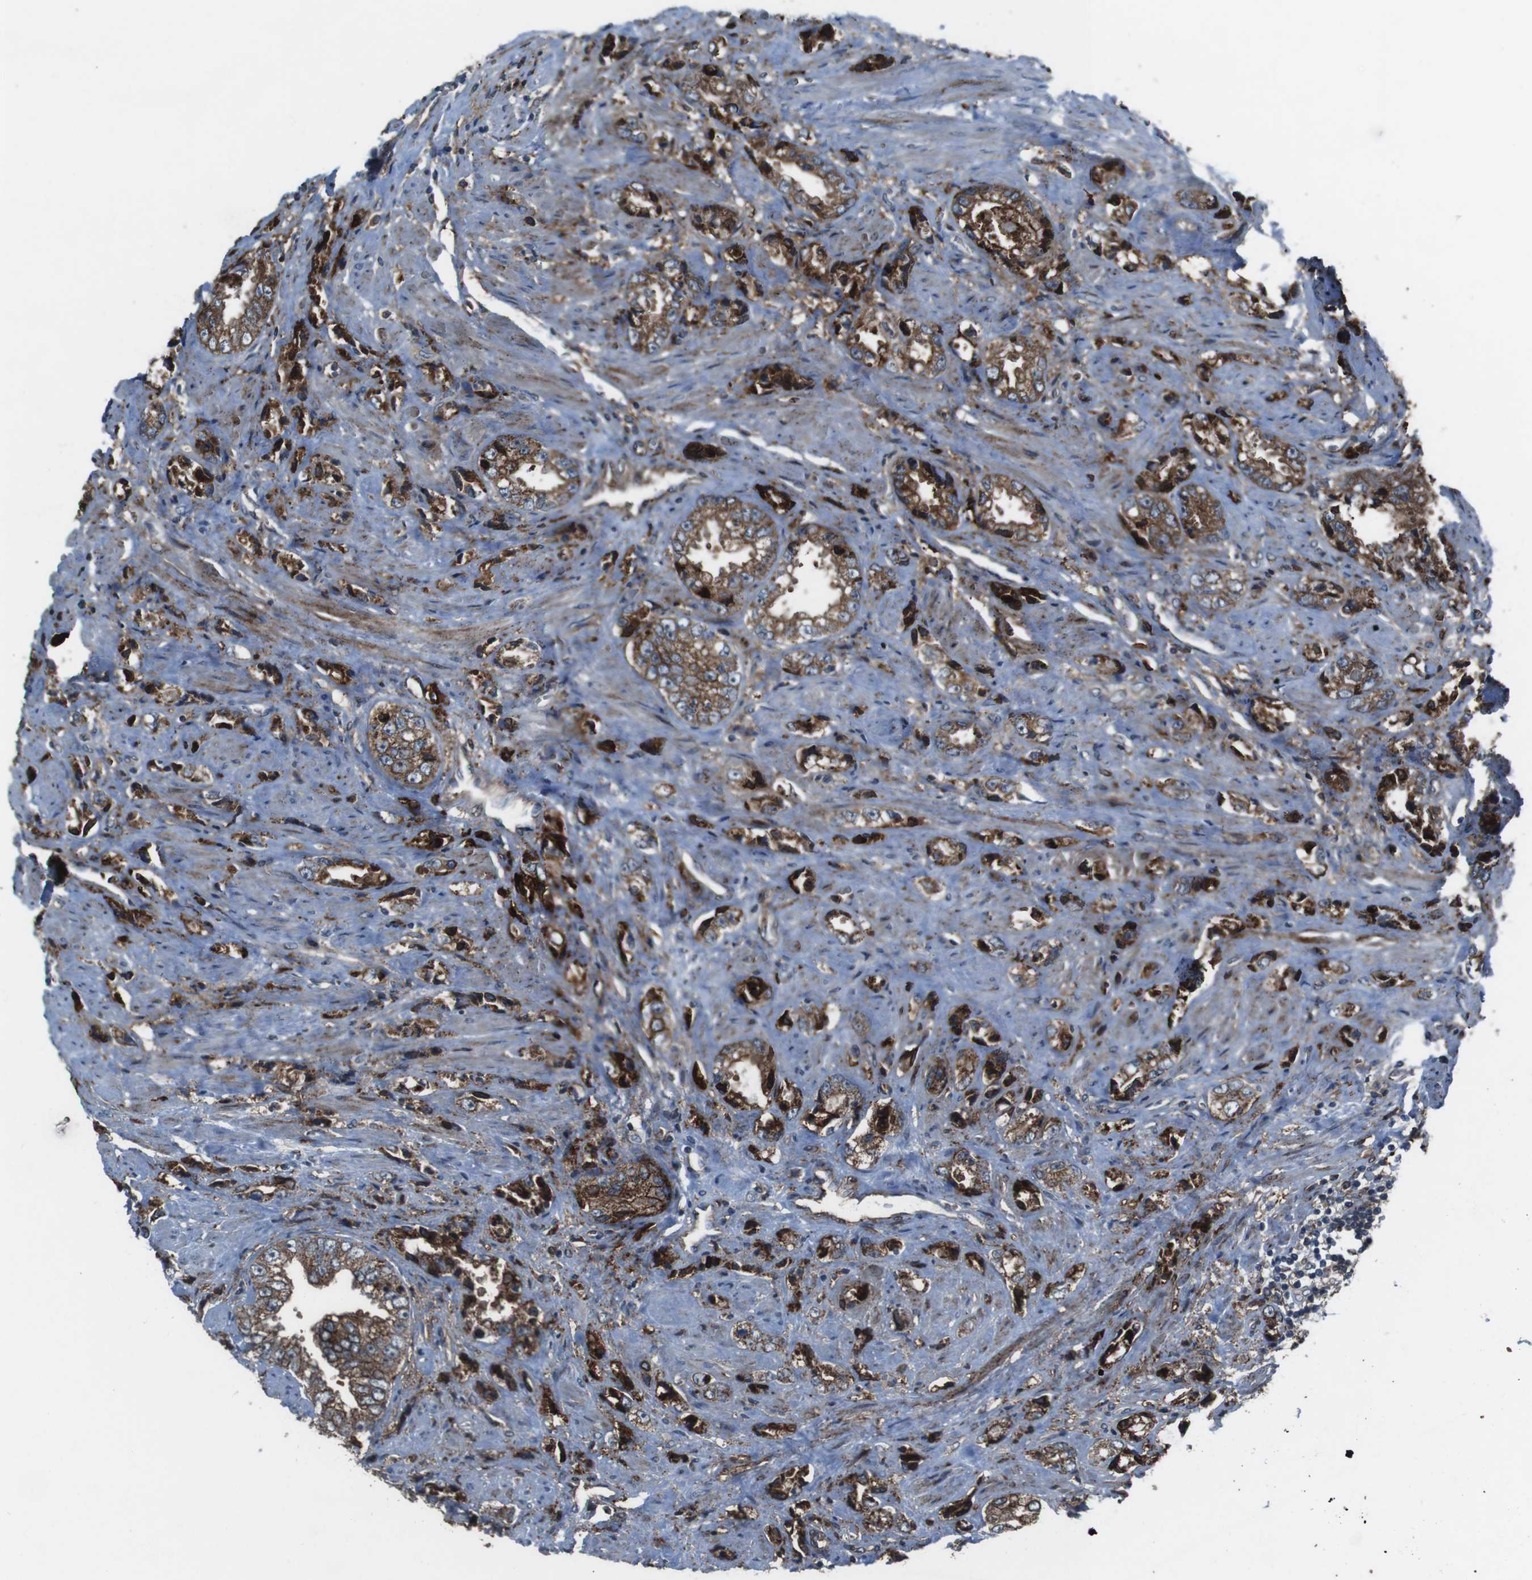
{"staining": {"intensity": "strong", "quantity": ">75%", "location": "cytoplasmic/membranous"}, "tissue": "prostate cancer", "cell_type": "Tumor cells", "image_type": "cancer", "snomed": [{"axis": "morphology", "description": "Adenocarcinoma, High grade"}, {"axis": "topography", "description": "Prostate"}], "caption": "An image of high-grade adenocarcinoma (prostate) stained for a protein shows strong cytoplasmic/membranous brown staining in tumor cells.", "gene": "GDF10", "patient": {"sex": "male", "age": 61}}